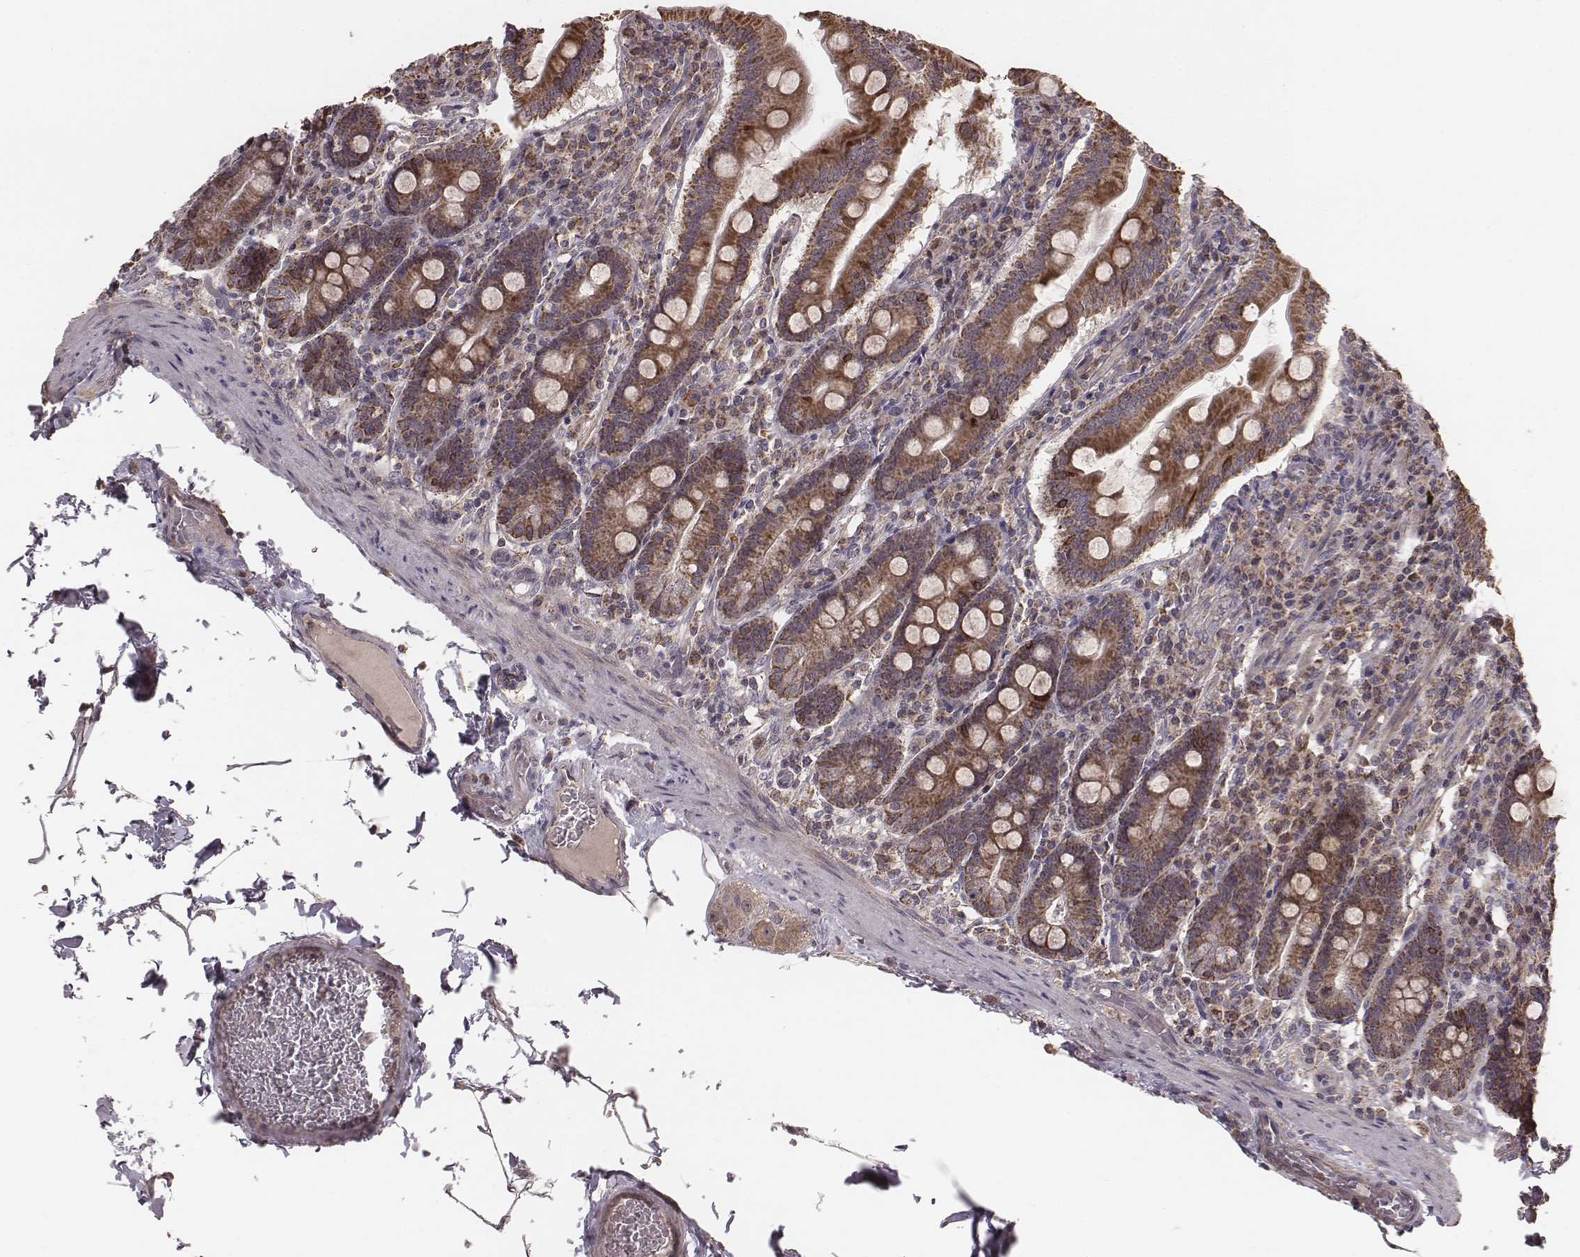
{"staining": {"intensity": "strong", "quantity": ">75%", "location": "cytoplasmic/membranous"}, "tissue": "small intestine", "cell_type": "Glandular cells", "image_type": "normal", "snomed": [{"axis": "morphology", "description": "Normal tissue, NOS"}, {"axis": "topography", "description": "Small intestine"}], "caption": "Immunohistochemistry (IHC) staining of benign small intestine, which demonstrates high levels of strong cytoplasmic/membranous staining in about >75% of glandular cells indicating strong cytoplasmic/membranous protein positivity. The staining was performed using DAB (3,3'-diaminobenzidine) (brown) for protein detection and nuclei were counterstained in hematoxylin (blue).", "gene": "PDCD2L", "patient": {"sex": "male", "age": 37}}